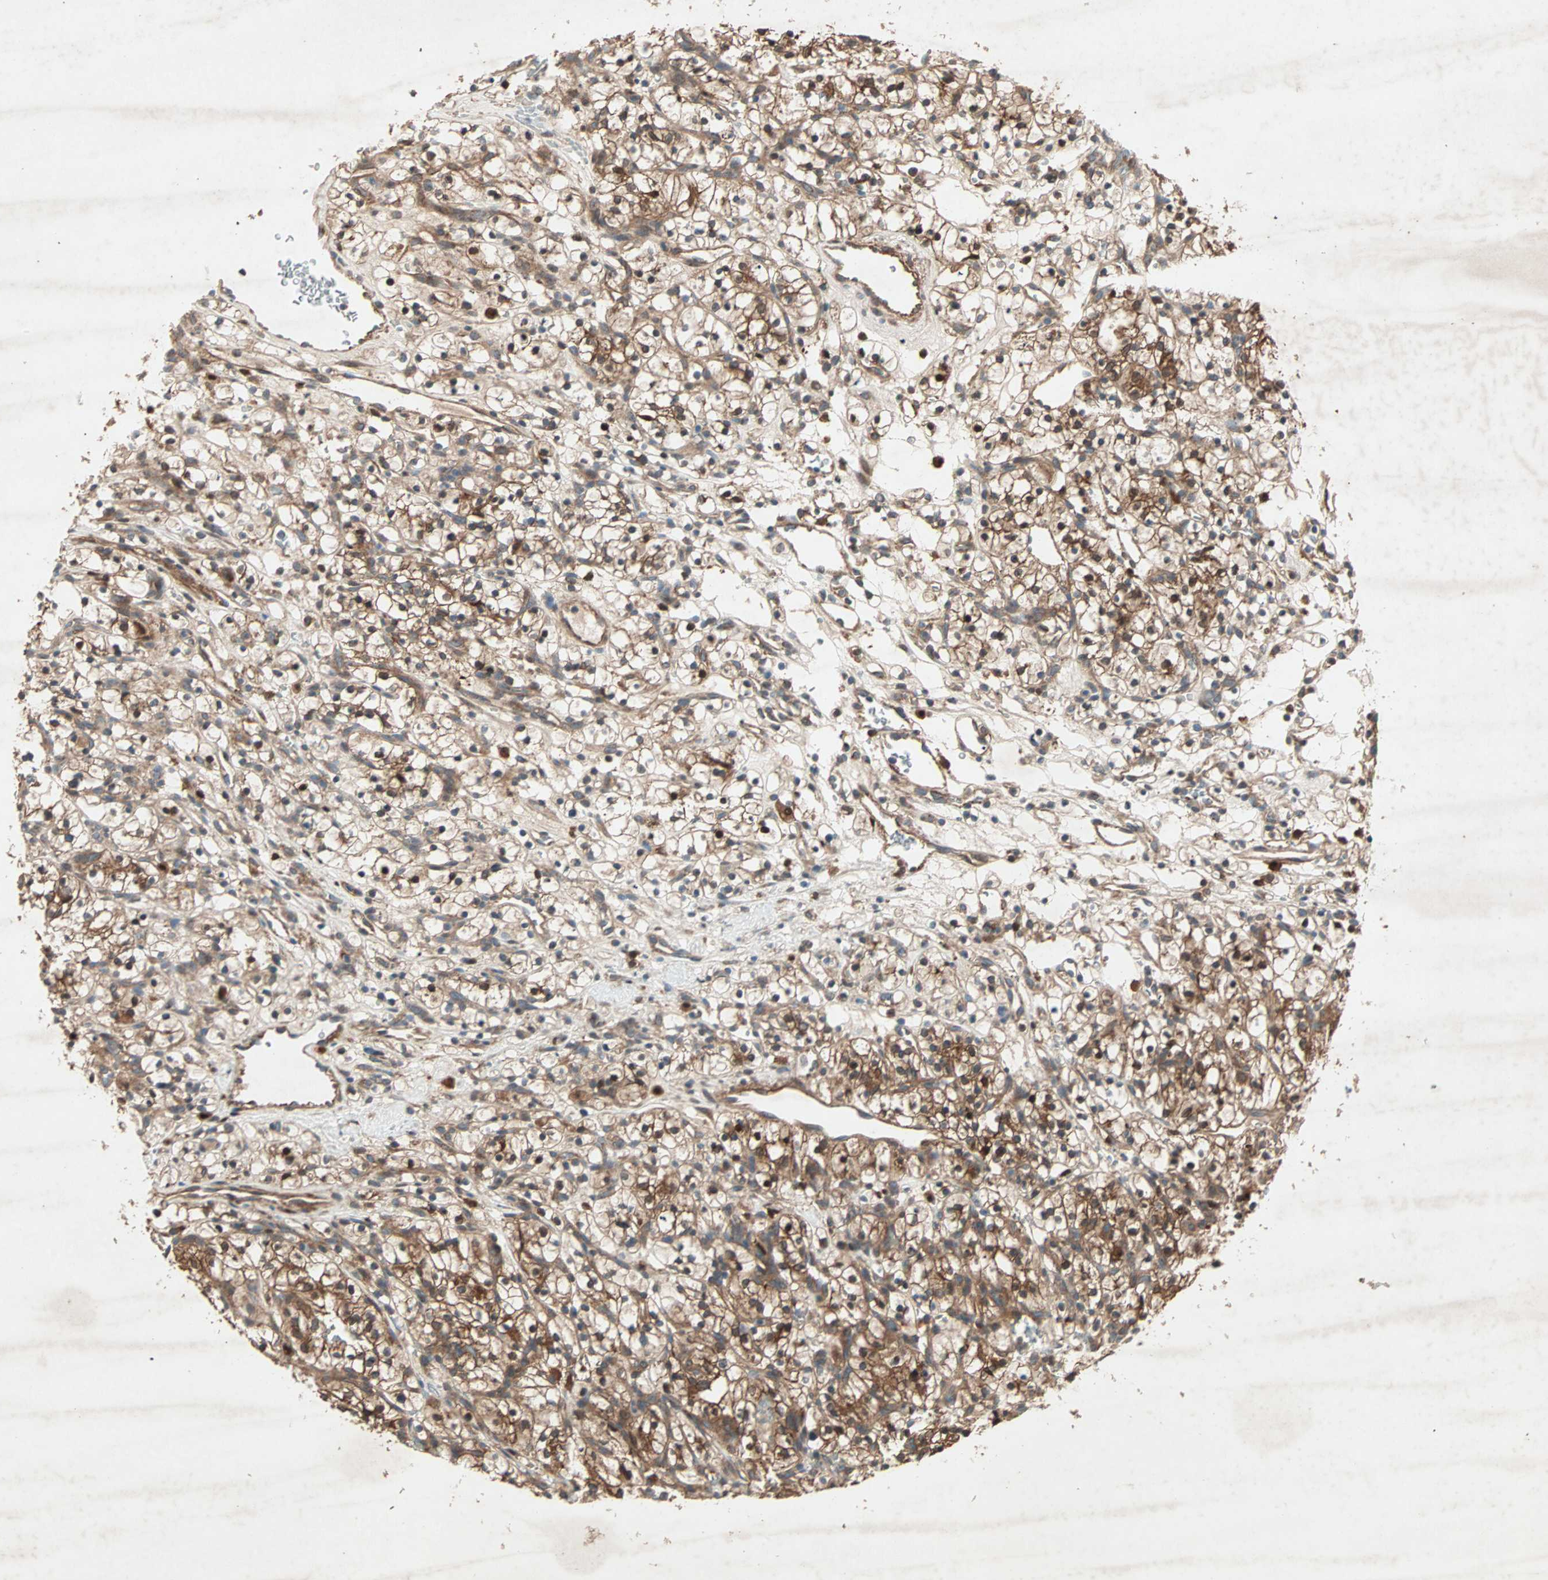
{"staining": {"intensity": "strong", "quantity": ">75%", "location": "cytoplasmic/membranous"}, "tissue": "renal cancer", "cell_type": "Tumor cells", "image_type": "cancer", "snomed": [{"axis": "morphology", "description": "Adenocarcinoma, NOS"}, {"axis": "topography", "description": "Kidney"}], "caption": "Renal adenocarcinoma tissue exhibits strong cytoplasmic/membranous staining in approximately >75% of tumor cells, visualized by immunohistochemistry.", "gene": "SDSL", "patient": {"sex": "female", "age": 57}}